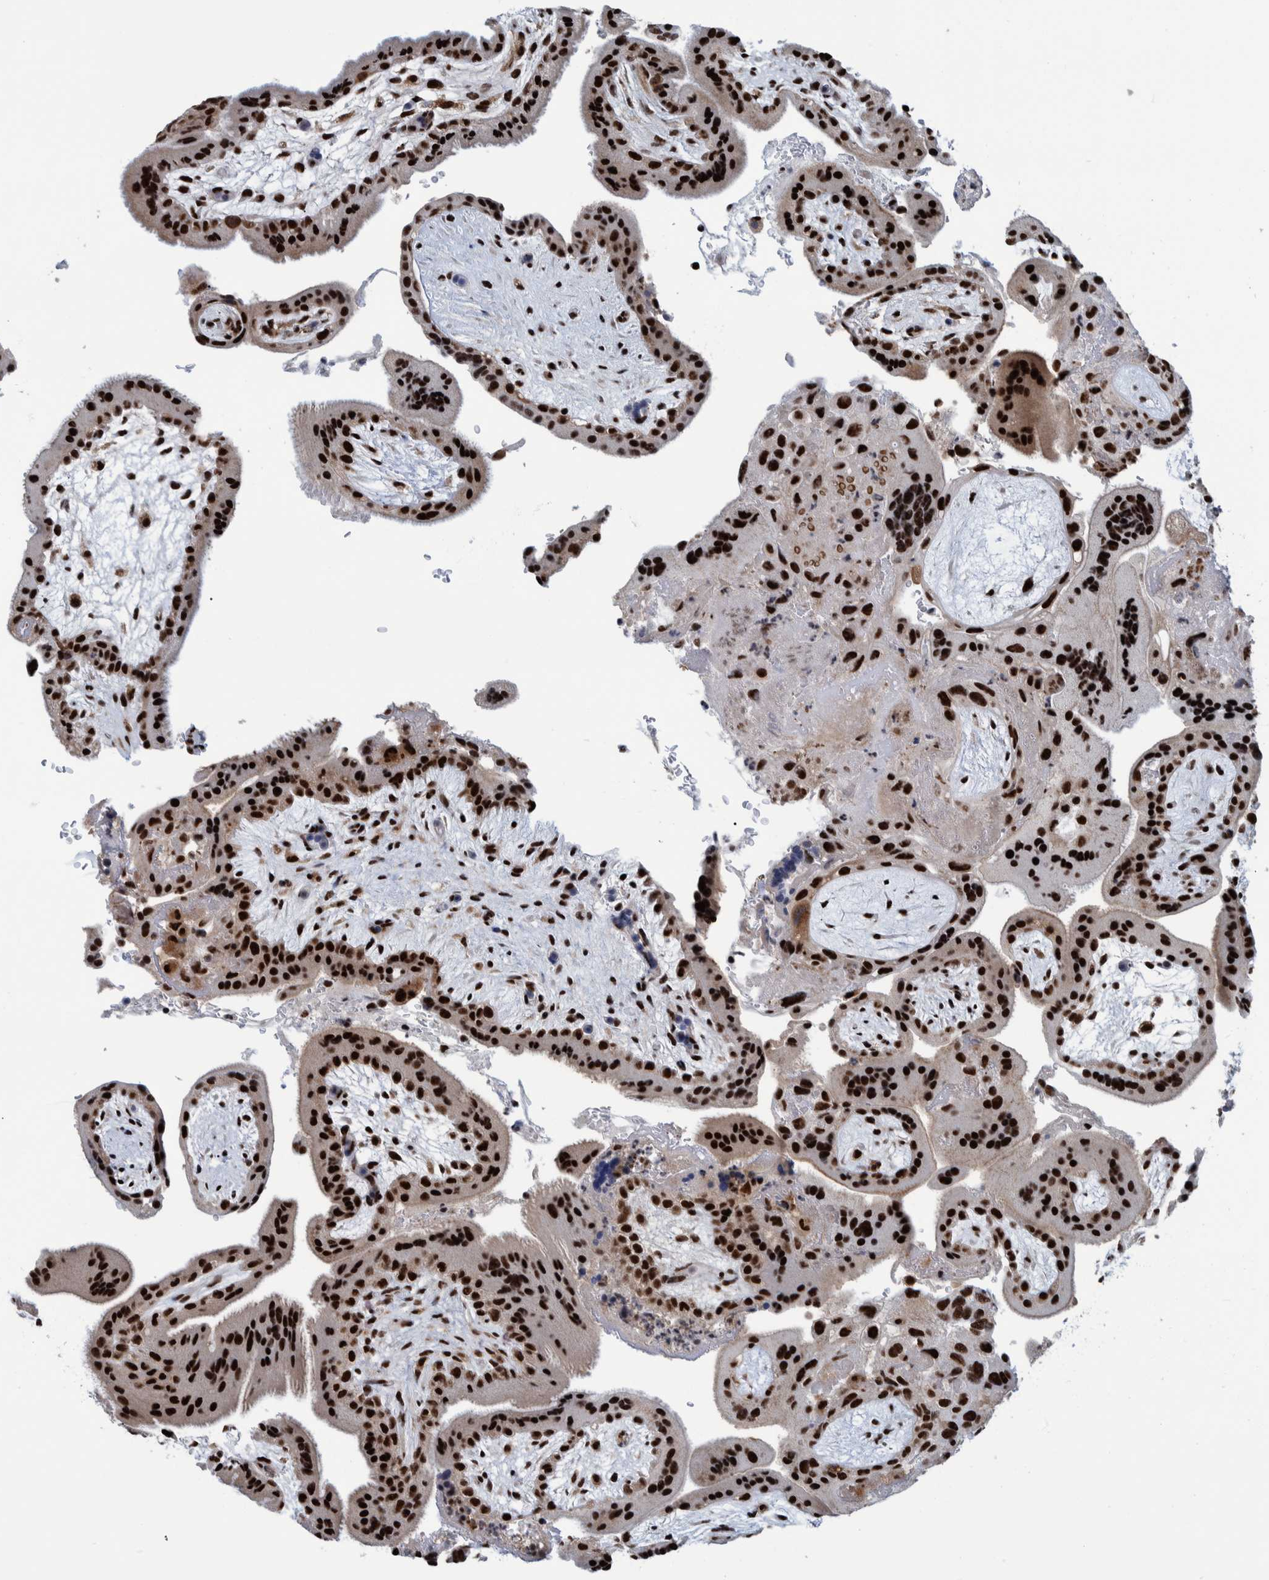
{"staining": {"intensity": "strong", "quantity": ">75%", "location": "nuclear"}, "tissue": "placenta", "cell_type": "Decidual cells", "image_type": "normal", "snomed": [{"axis": "morphology", "description": "Normal tissue, NOS"}, {"axis": "topography", "description": "Placenta"}], "caption": "This is a photomicrograph of immunohistochemistry (IHC) staining of benign placenta, which shows strong staining in the nuclear of decidual cells.", "gene": "EFTUD2", "patient": {"sex": "female", "age": 35}}